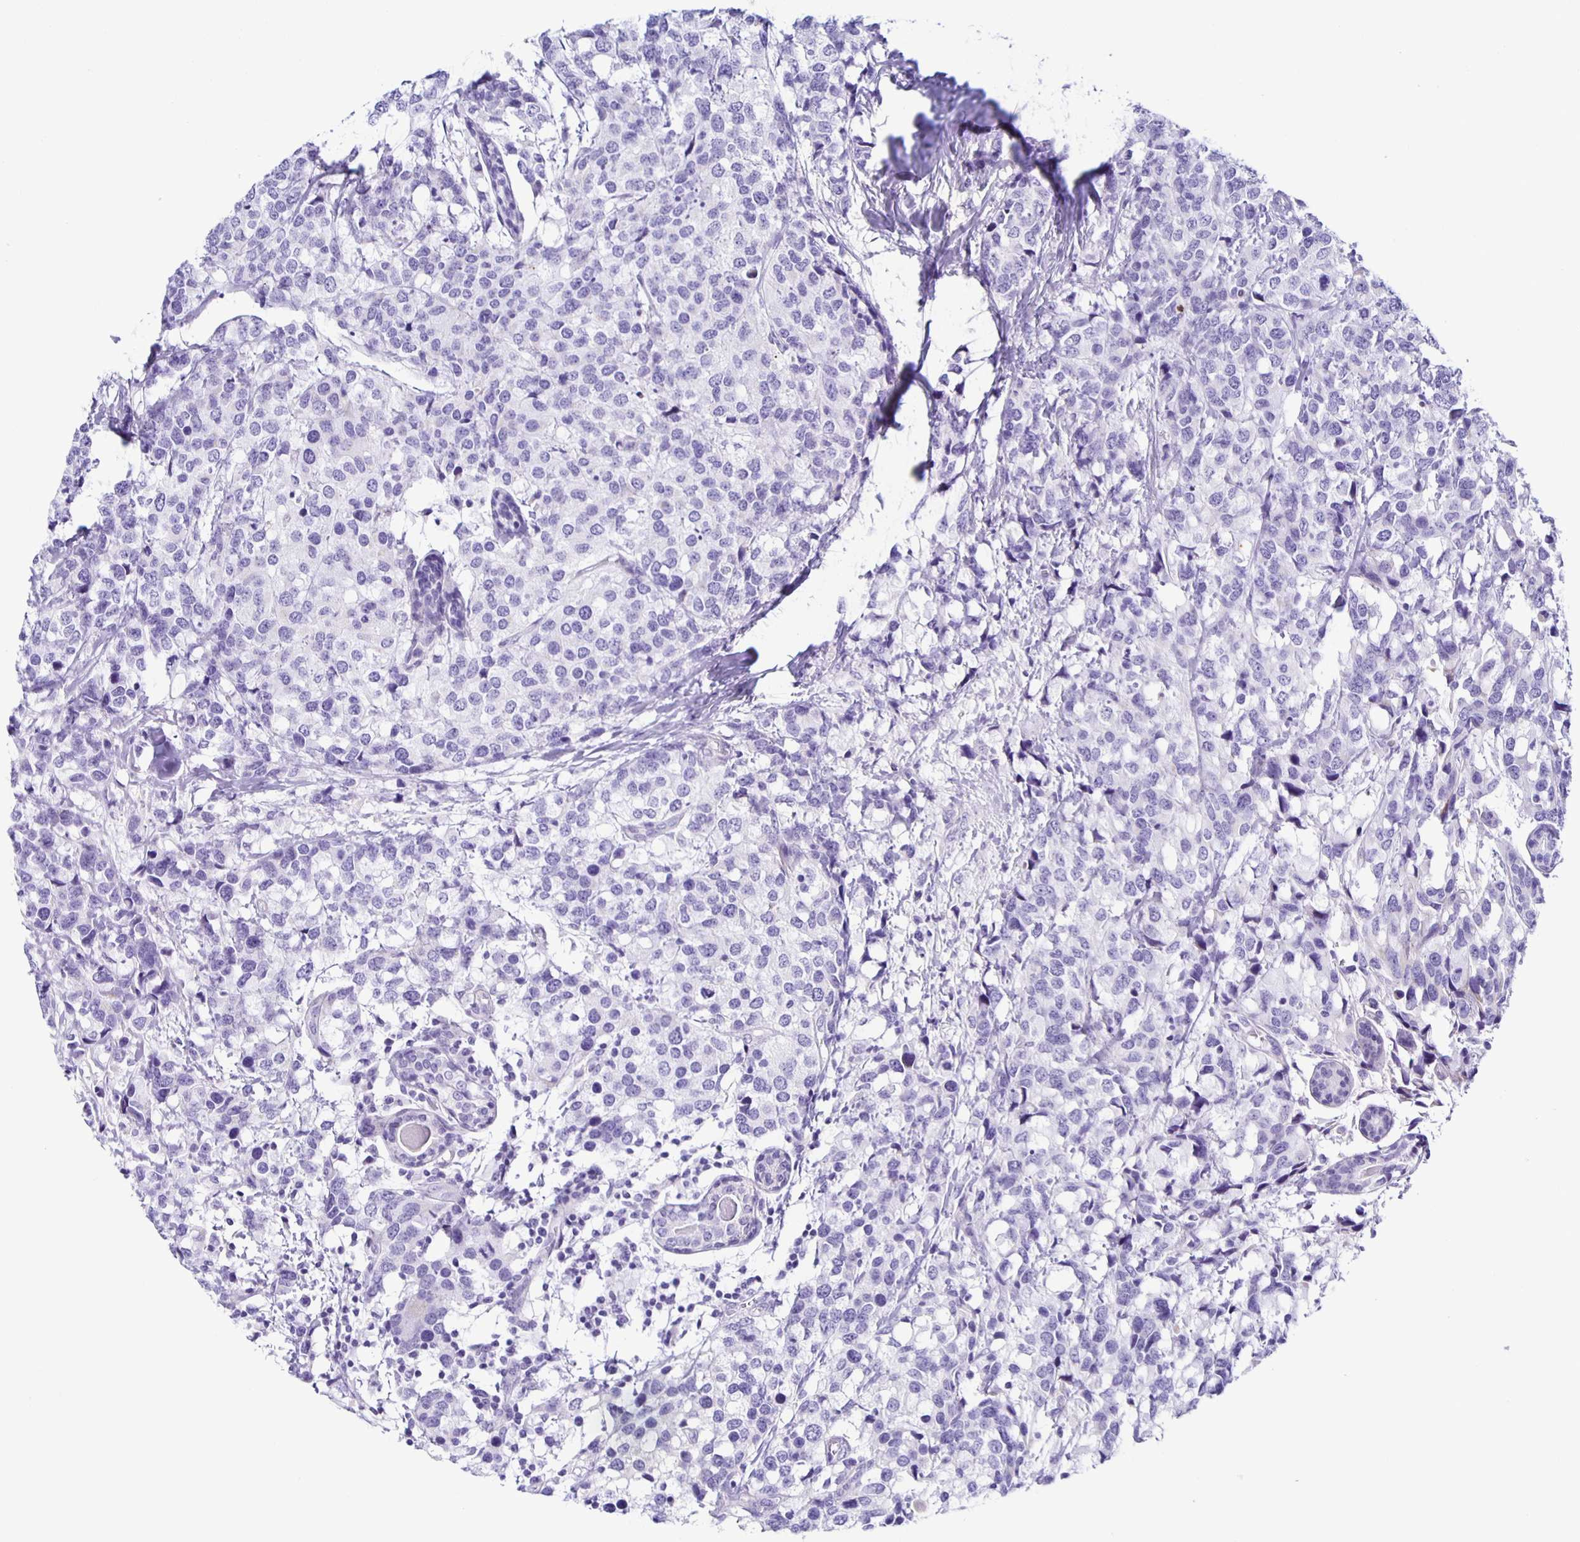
{"staining": {"intensity": "negative", "quantity": "none", "location": "none"}, "tissue": "breast cancer", "cell_type": "Tumor cells", "image_type": "cancer", "snomed": [{"axis": "morphology", "description": "Lobular carcinoma"}, {"axis": "topography", "description": "Breast"}], "caption": "An IHC micrograph of lobular carcinoma (breast) is shown. There is no staining in tumor cells of lobular carcinoma (breast).", "gene": "AQP6", "patient": {"sex": "female", "age": 59}}